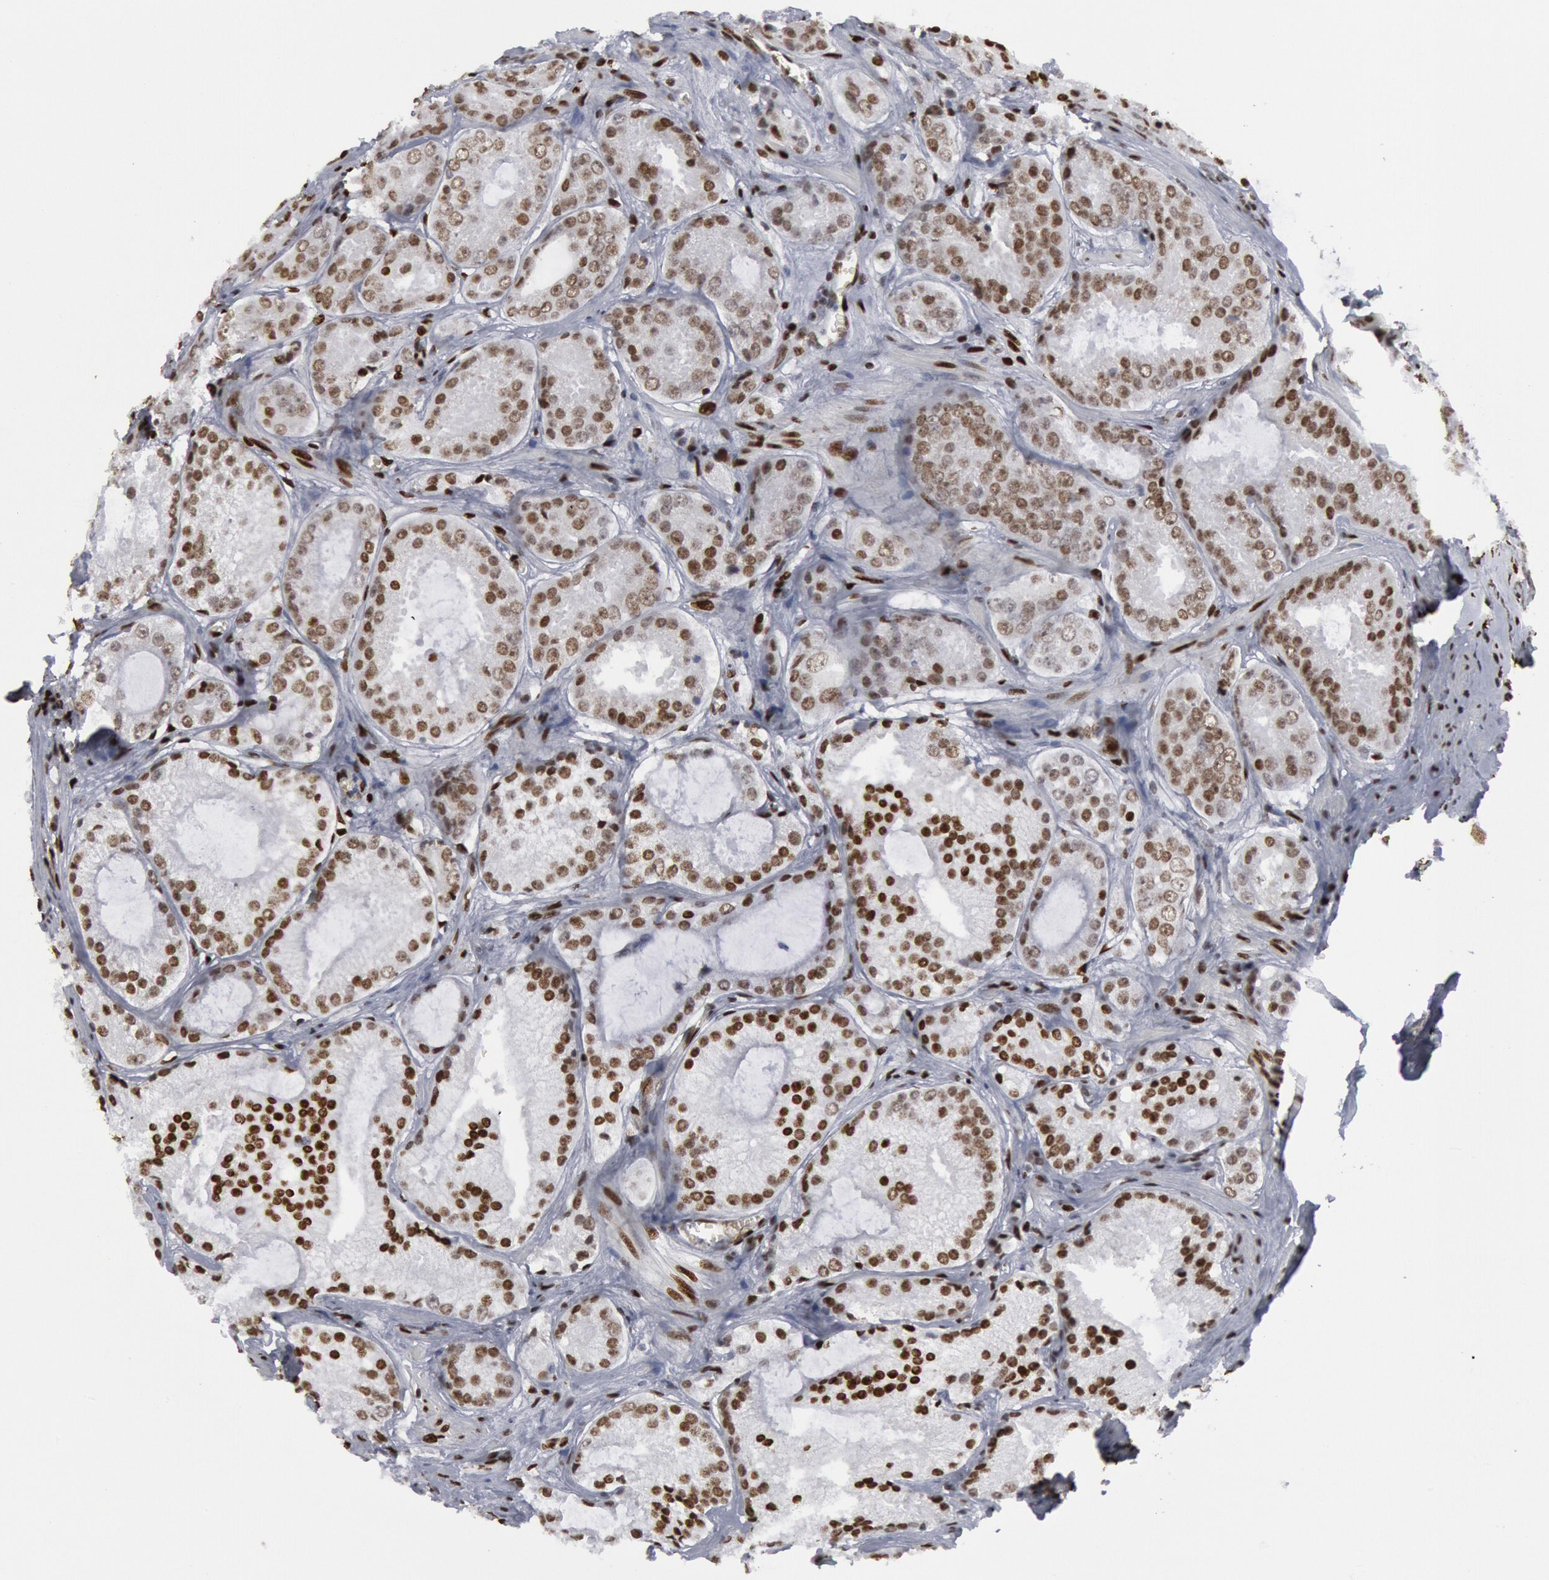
{"staining": {"intensity": "weak", "quantity": ">75%", "location": "nuclear"}, "tissue": "prostate cancer", "cell_type": "Tumor cells", "image_type": "cancer", "snomed": [{"axis": "morphology", "description": "Adenocarcinoma, Medium grade"}, {"axis": "topography", "description": "Prostate"}], "caption": "Immunohistochemistry (IHC) histopathology image of human medium-grade adenocarcinoma (prostate) stained for a protein (brown), which shows low levels of weak nuclear staining in about >75% of tumor cells.", "gene": "MECP2", "patient": {"sex": "male", "age": 60}}